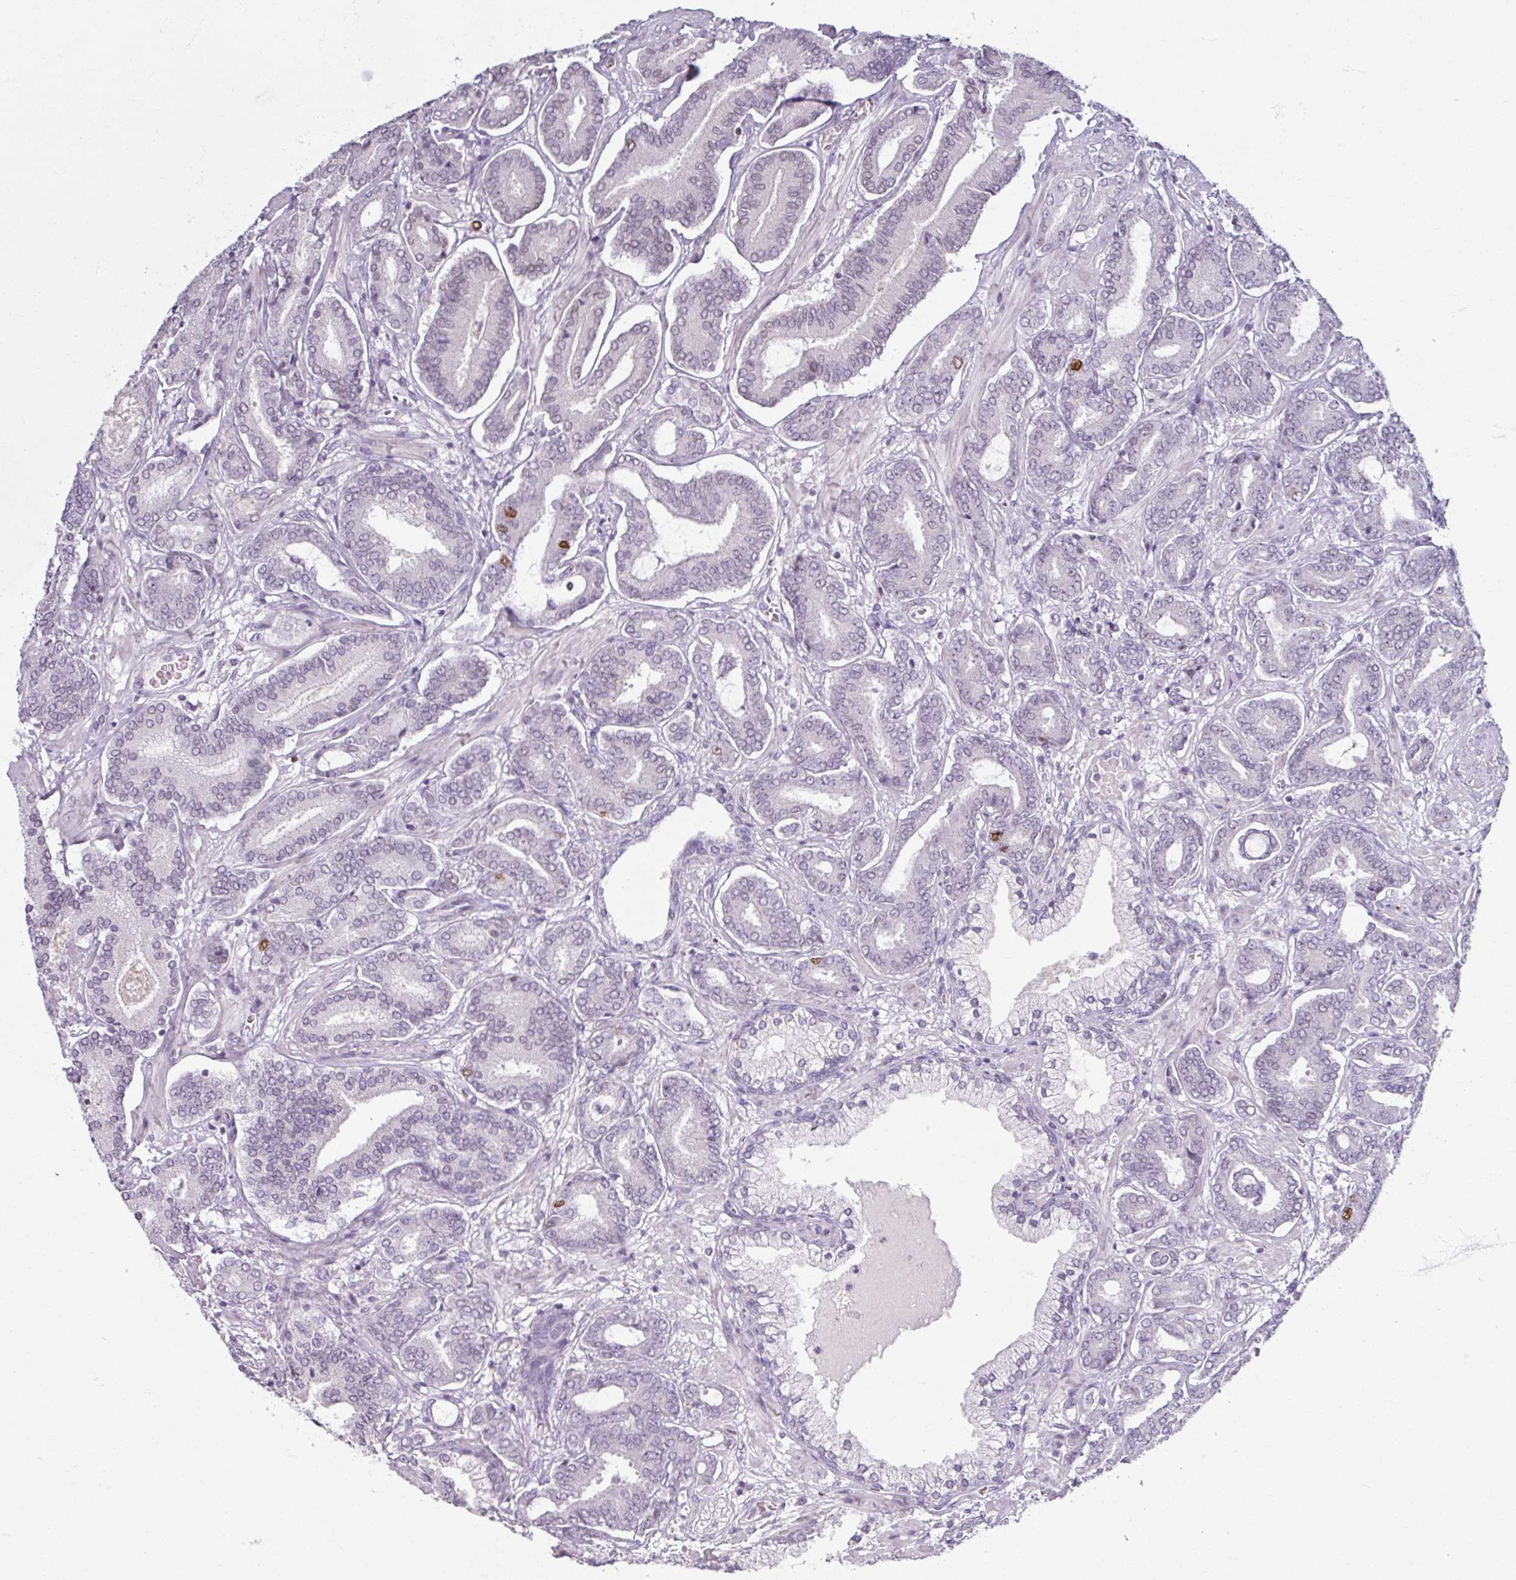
{"staining": {"intensity": "moderate", "quantity": "<25%", "location": "nuclear"}, "tissue": "prostate cancer", "cell_type": "Tumor cells", "image_type": "cancer", "snomed": [{"axis": "morphology", "description": "Adenocarcinoma, Low grade"}, {"axis": "topography", "description": "Prostate and seminal vesicle, NOS"}], "caption": "Moderate nuclear protein staining is present in about <25% of tumor cells in prostate cancer (adenocarcinoma (low-grade)).", "gene": "ATAD2", "patient": {"sex": "male", "age": 61}}